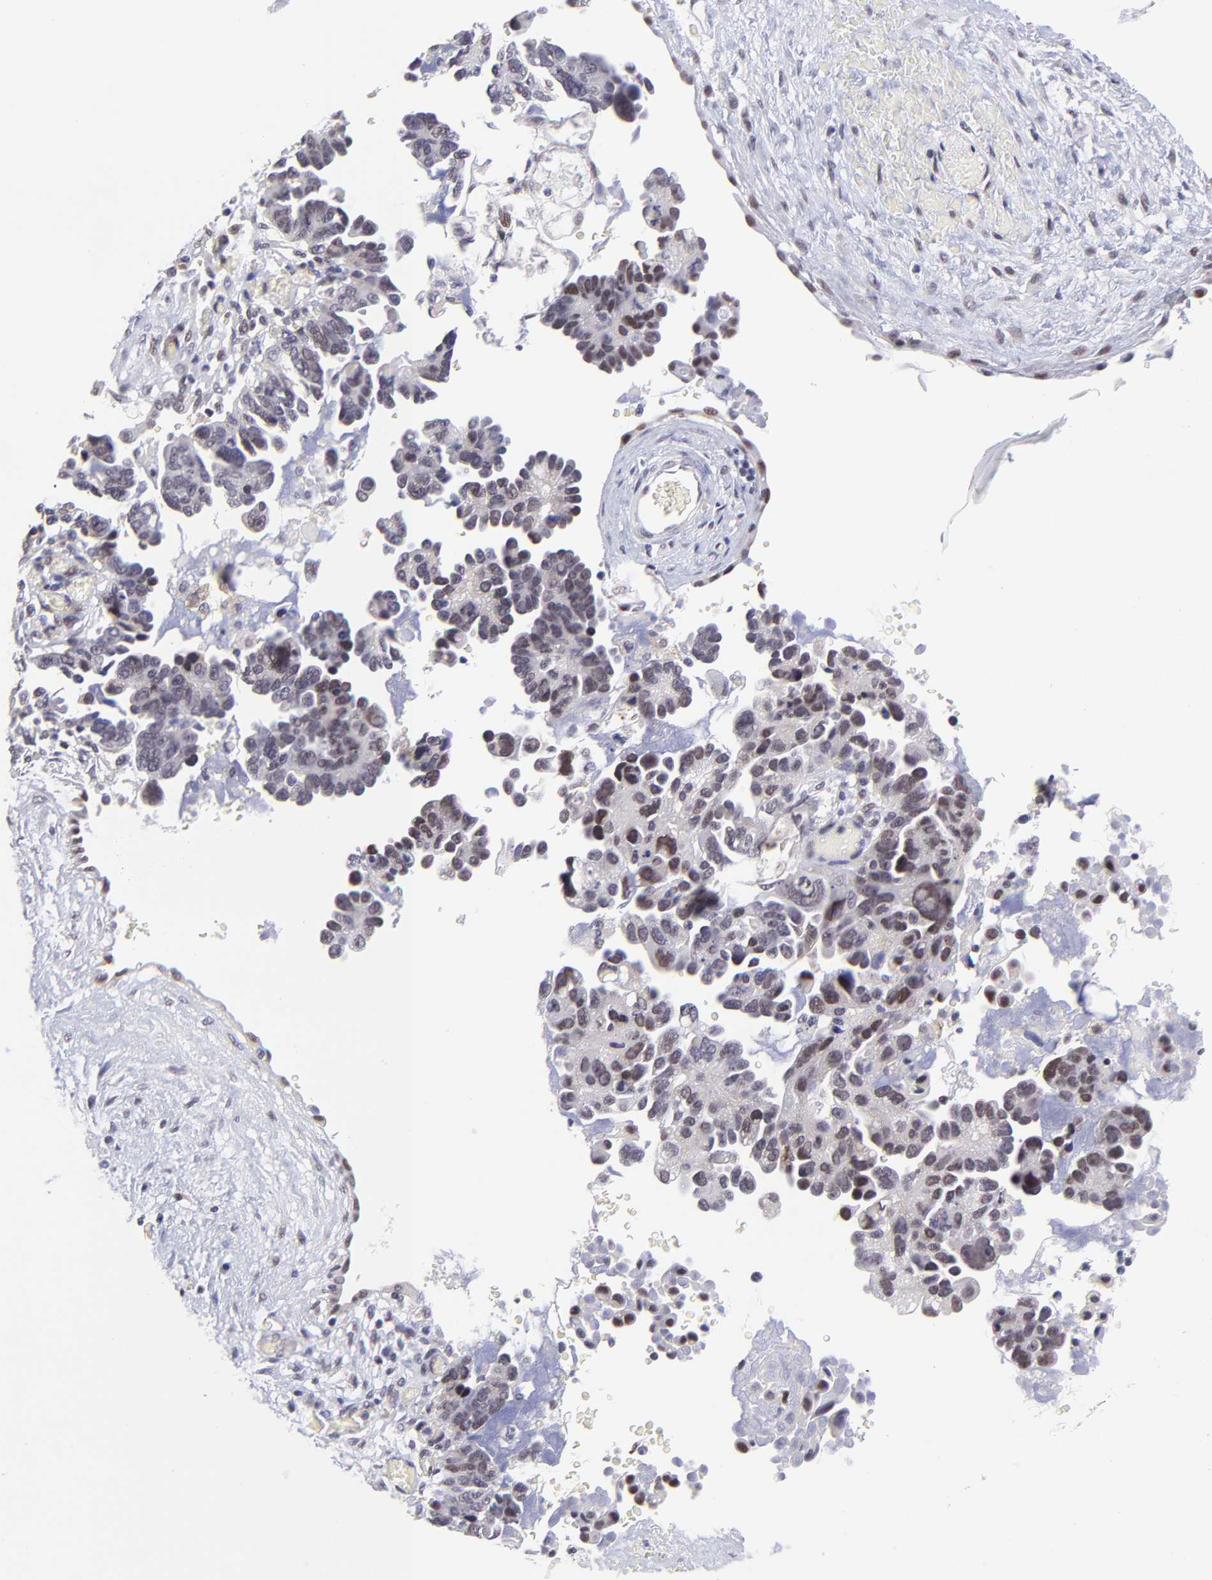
{"staining": {"intensity": "weak", "quantity": "<25%", "location": "nuclear"}, "tissue": "ovarian cancer", "cell_type": "Tumor cells", "image_type": "cancer", "snomed": [{"axis": "morphology", "description": "Cystadenocarcinoma, serous, NOS"}, {"axis": "topography", "description": "Ovary"}], "caption": "A high-resolution photomicrograph shows IHC staining of serous cystadenocarcinoma (ovarian), which reveals no significant positivity in tumor cells.", "gene": "SOX6", "patient": {"sex": "female", "age": 63}}